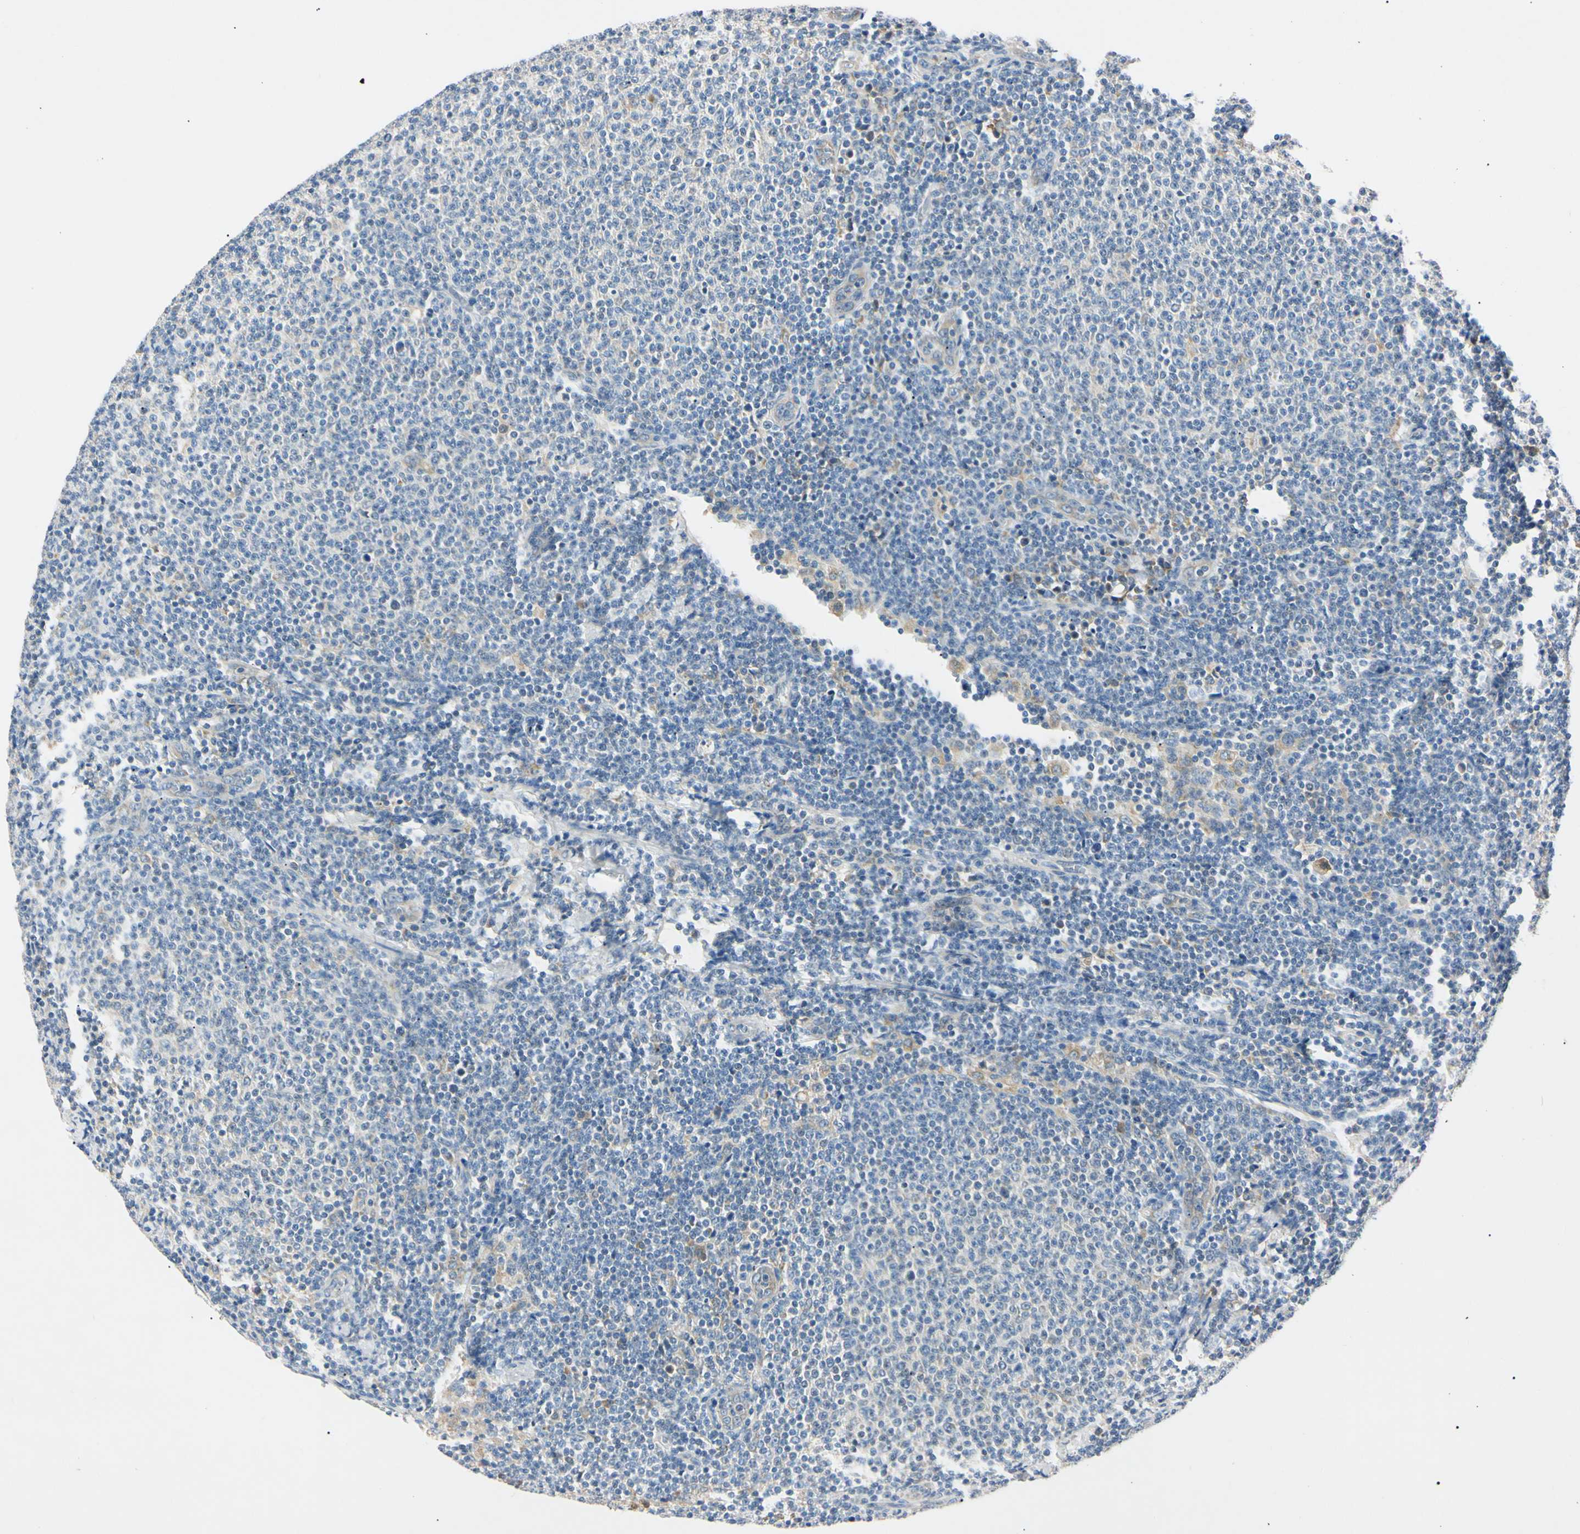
{"staining": {"intensity": "weak", "quantity": "<25%", "location": "cytoplasmic/membranous"}, "tissue": "lymphoma", "cell_type": "Tumor cells", "image_type": "cancer", "snomed": [{"axis": "morphology", "description": "Malignant lymphoma, non-Hodgkin's type, Low grade"}, {"axis": "topography", "description": "Lymph node"}], "caption": "This is an immunohistochemistry photomicrograph of human lymphoma. There is no staining in tumor cells.", "gene": "DNAJB12", "patient": {"sex": "male", "age": 66}}